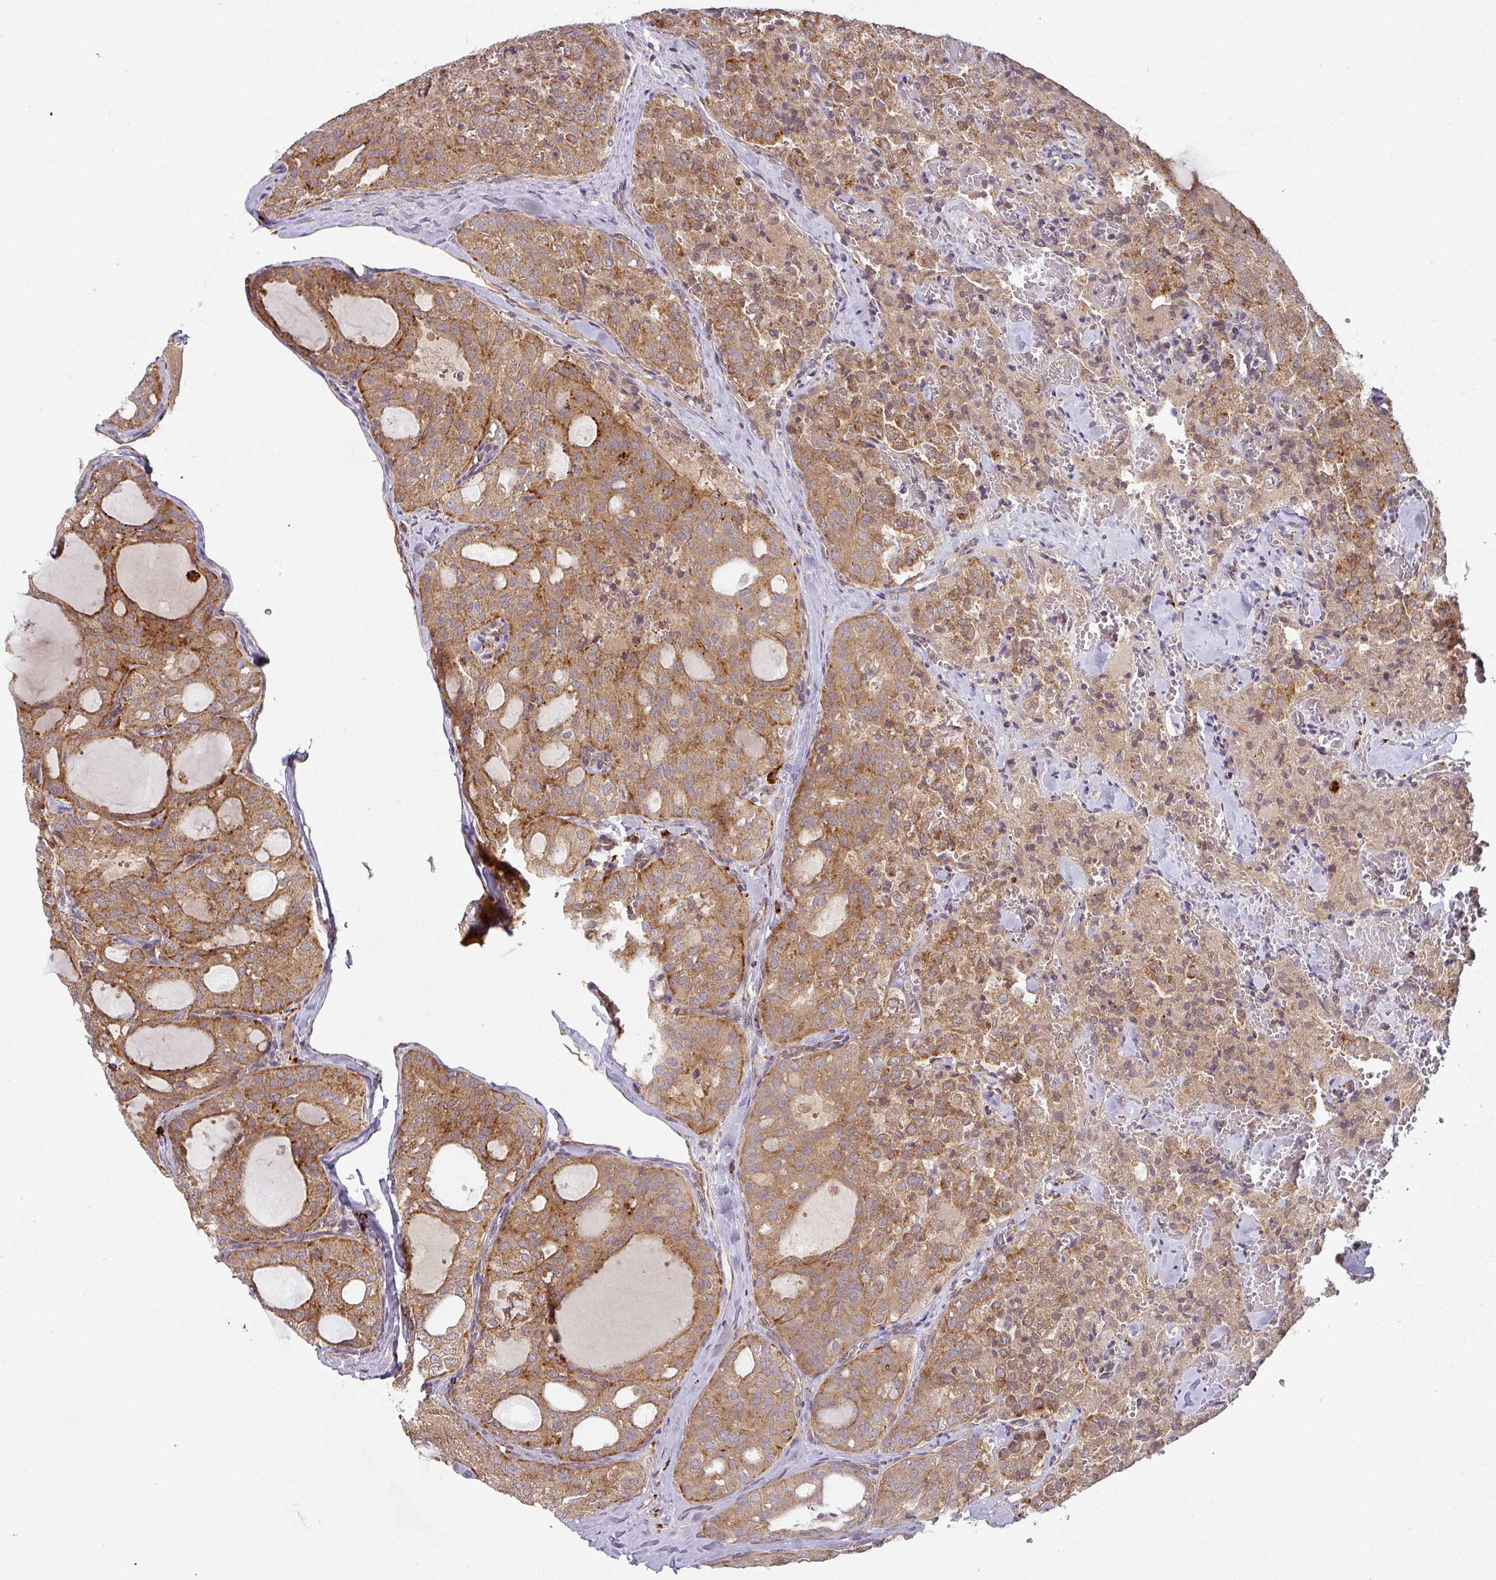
{"staining": {"intensity": "moderate", "quantity": ">75%", "location": "cytoplasmic/membranous"}, "tissue": "thyroid cancer", "cell_type": "Tumor cells", "image_type": "cancer", "snomed": [{"axis": "morphology", "description": "Follicular adenoma carcinoma, NOS"}, {"axis": "topography", "description": "Thyroid gland"}], "caption": "Follicular adenoma carcinoma (thyroid) stained with immunohistochemistry shows moderate cytoplasmic/membranous positivity in approximately >75% of tumor cells. Immunohistochemistry stains the protein of interest in brown and the nuclei are stained blue.", "gene": "MRPS16", "patient": {"sex": "male", "age": 75}}